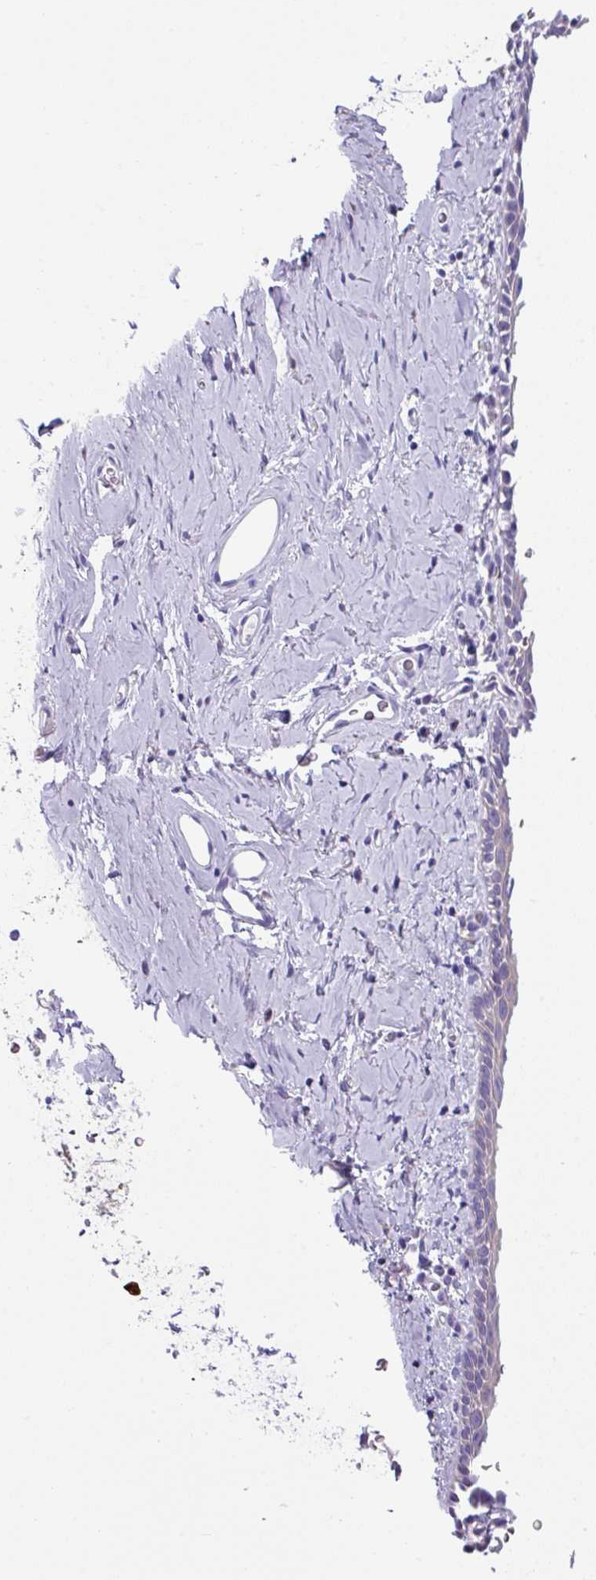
{"staining": {"intensity": "moderate", "quantity": "<25%", "location": "cytoplasmic/membranous,nuclear"}, "tissue": "vagina", "cell_type": "Squamous epithelial cells", "image_type": "normal", "snomed": [{"axis": "morphology", "description": "Normal tissue, NOS"}, {"axis": "morphology", "description": "Adenocarcinoma, NOS"}, {"axis": "topography", "description": "Rectum"}, {"axis": "topography", "description": "Vagina"}, {"axis": "topography", "description": "Peripheral nerve tissue"}], "caption": "Moderate cytoplasmic/membranous,nuclear staining is identified in about <25% of squamous epithelial cells in unremarkable vagina.", "gene": "SH2D3C", "patient": {"sex": "female", "age": 71}}